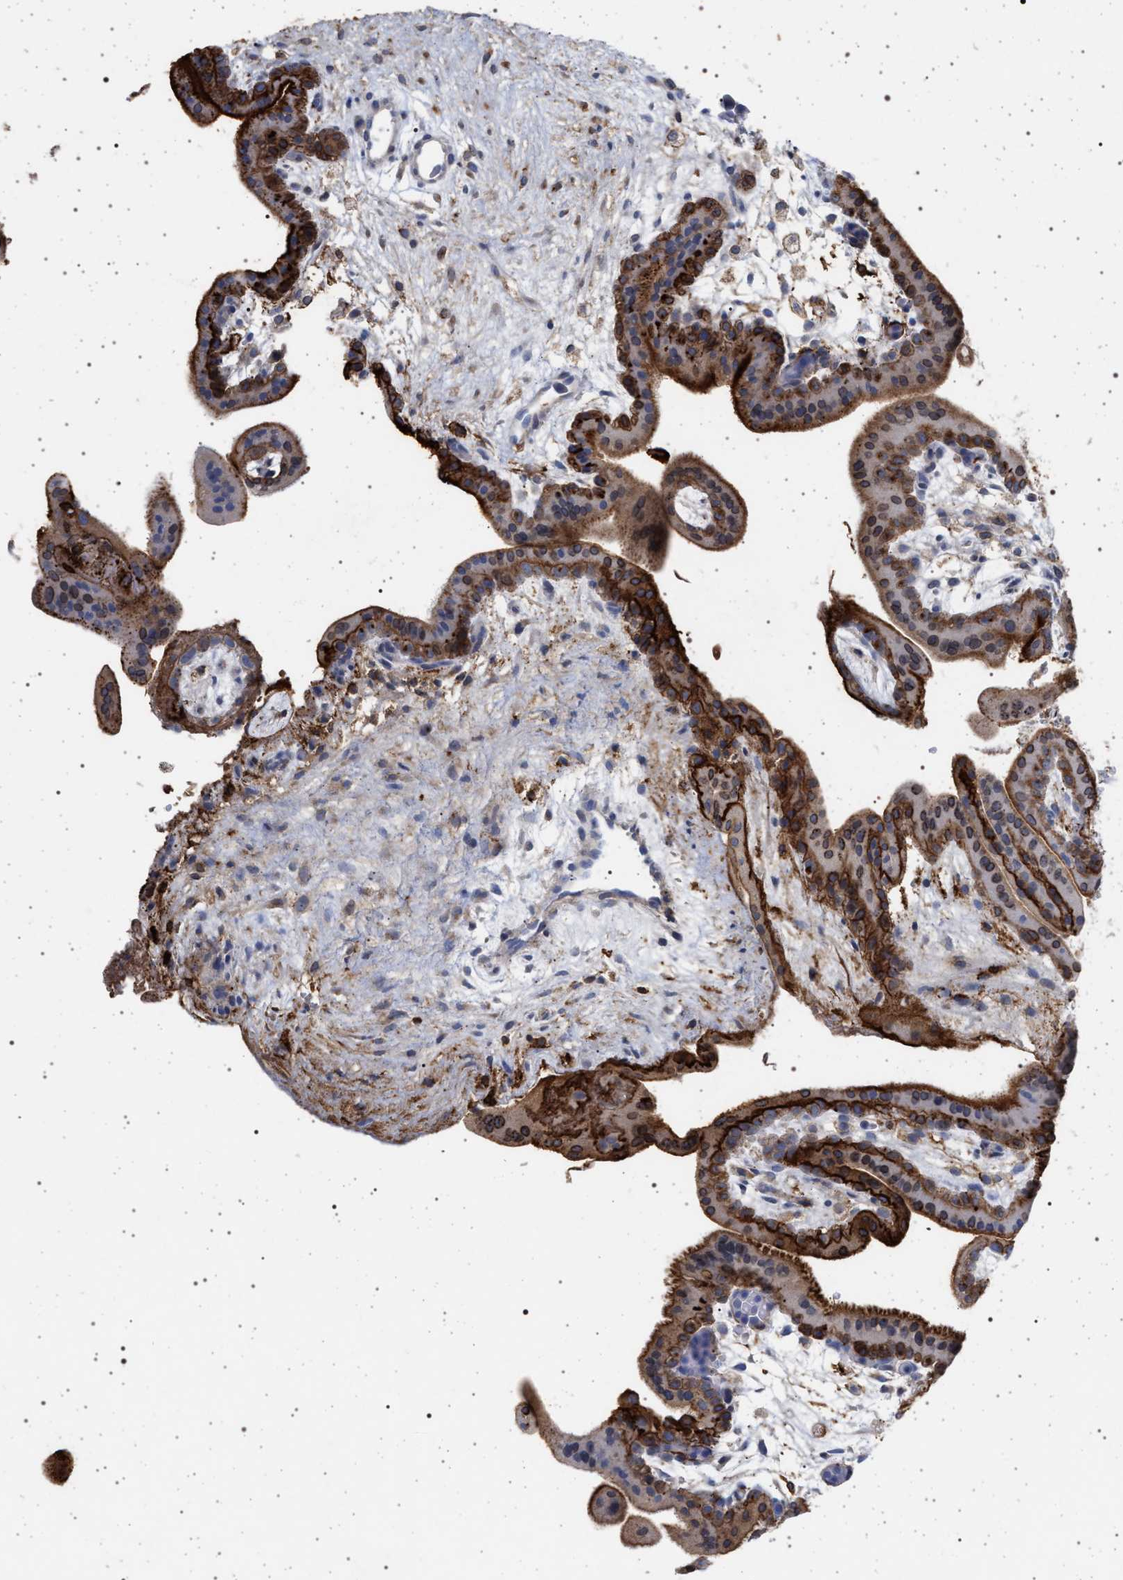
{"staining": {"intensity": "weak", "quantity": "<25%", "location": "cytoplasmic/membranous"}, "tissue": "placenta", "cell_type": "Decidual cells", "image_type": "normal", "snomed": [{"axis": "morphology", "description": "Normal tissue, NOS"}, {"axis": "topography", "description": "Placenta"}], "caption": "Image shows no significant protein staining in decidual cells of benign placenta.", "gene": "PLG", "patient": {"sex": "female", "age": 35}}